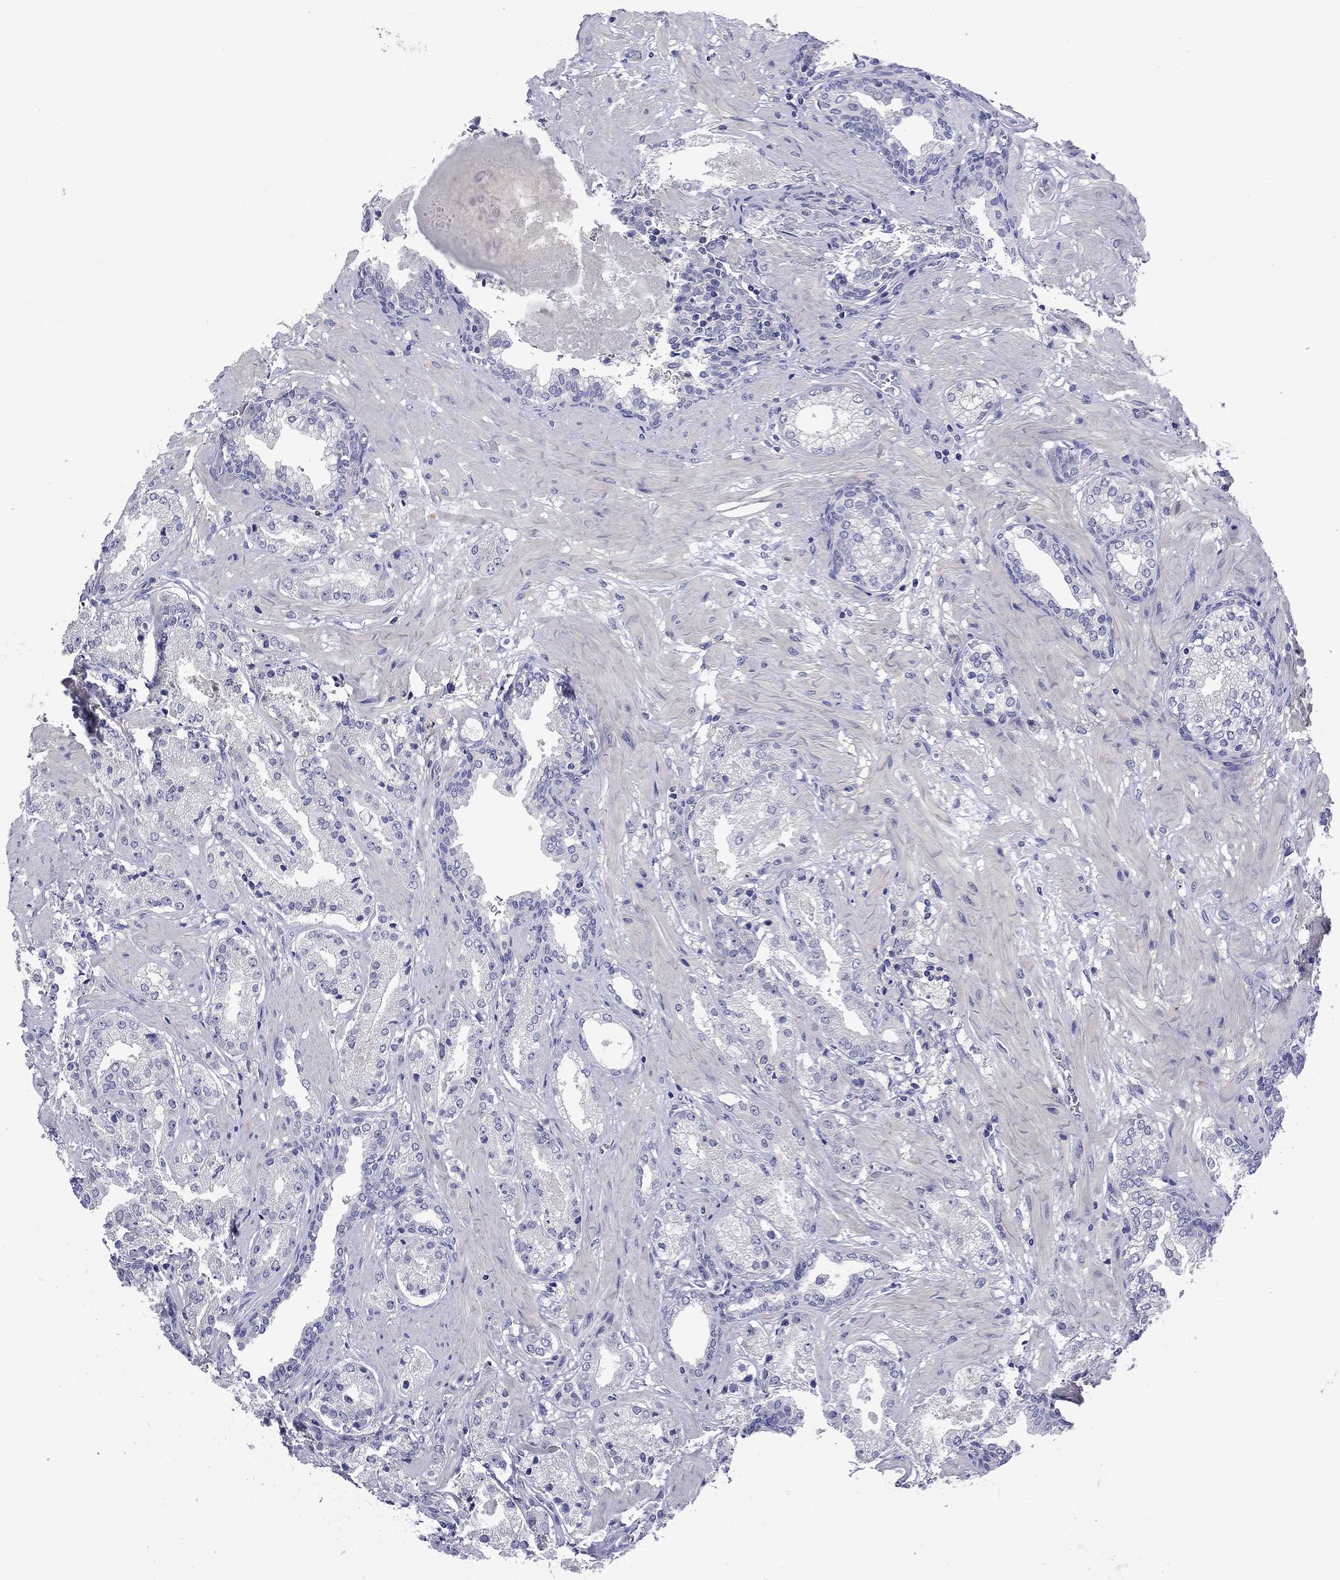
{"staining": {"intensity": "negative", "quantity": "none", "location": "none"}, "tissue": "prostate cancer", "cell_type": "Tumor cells", "image_type": "cancer", "snomed": [{"axis": "morphology", "description": "Adenocarcinoma, NOS"}, {"axis": "topography", "description": "Prostate and seminal vesicle, NOS"}, {"axis": "topography", "description": "Prostate"}], "caption": "Immunohistochemistry of human prostate cancer (adenocarcinoma) exhibits no staining in tumor cells. (Brightfield microscopy of DAB (3,3'-diaminobenzidine) immunohistochemistry at high magnification).", "gene": "CNDP1", "patient": {"sex": "male", "age": 44}}